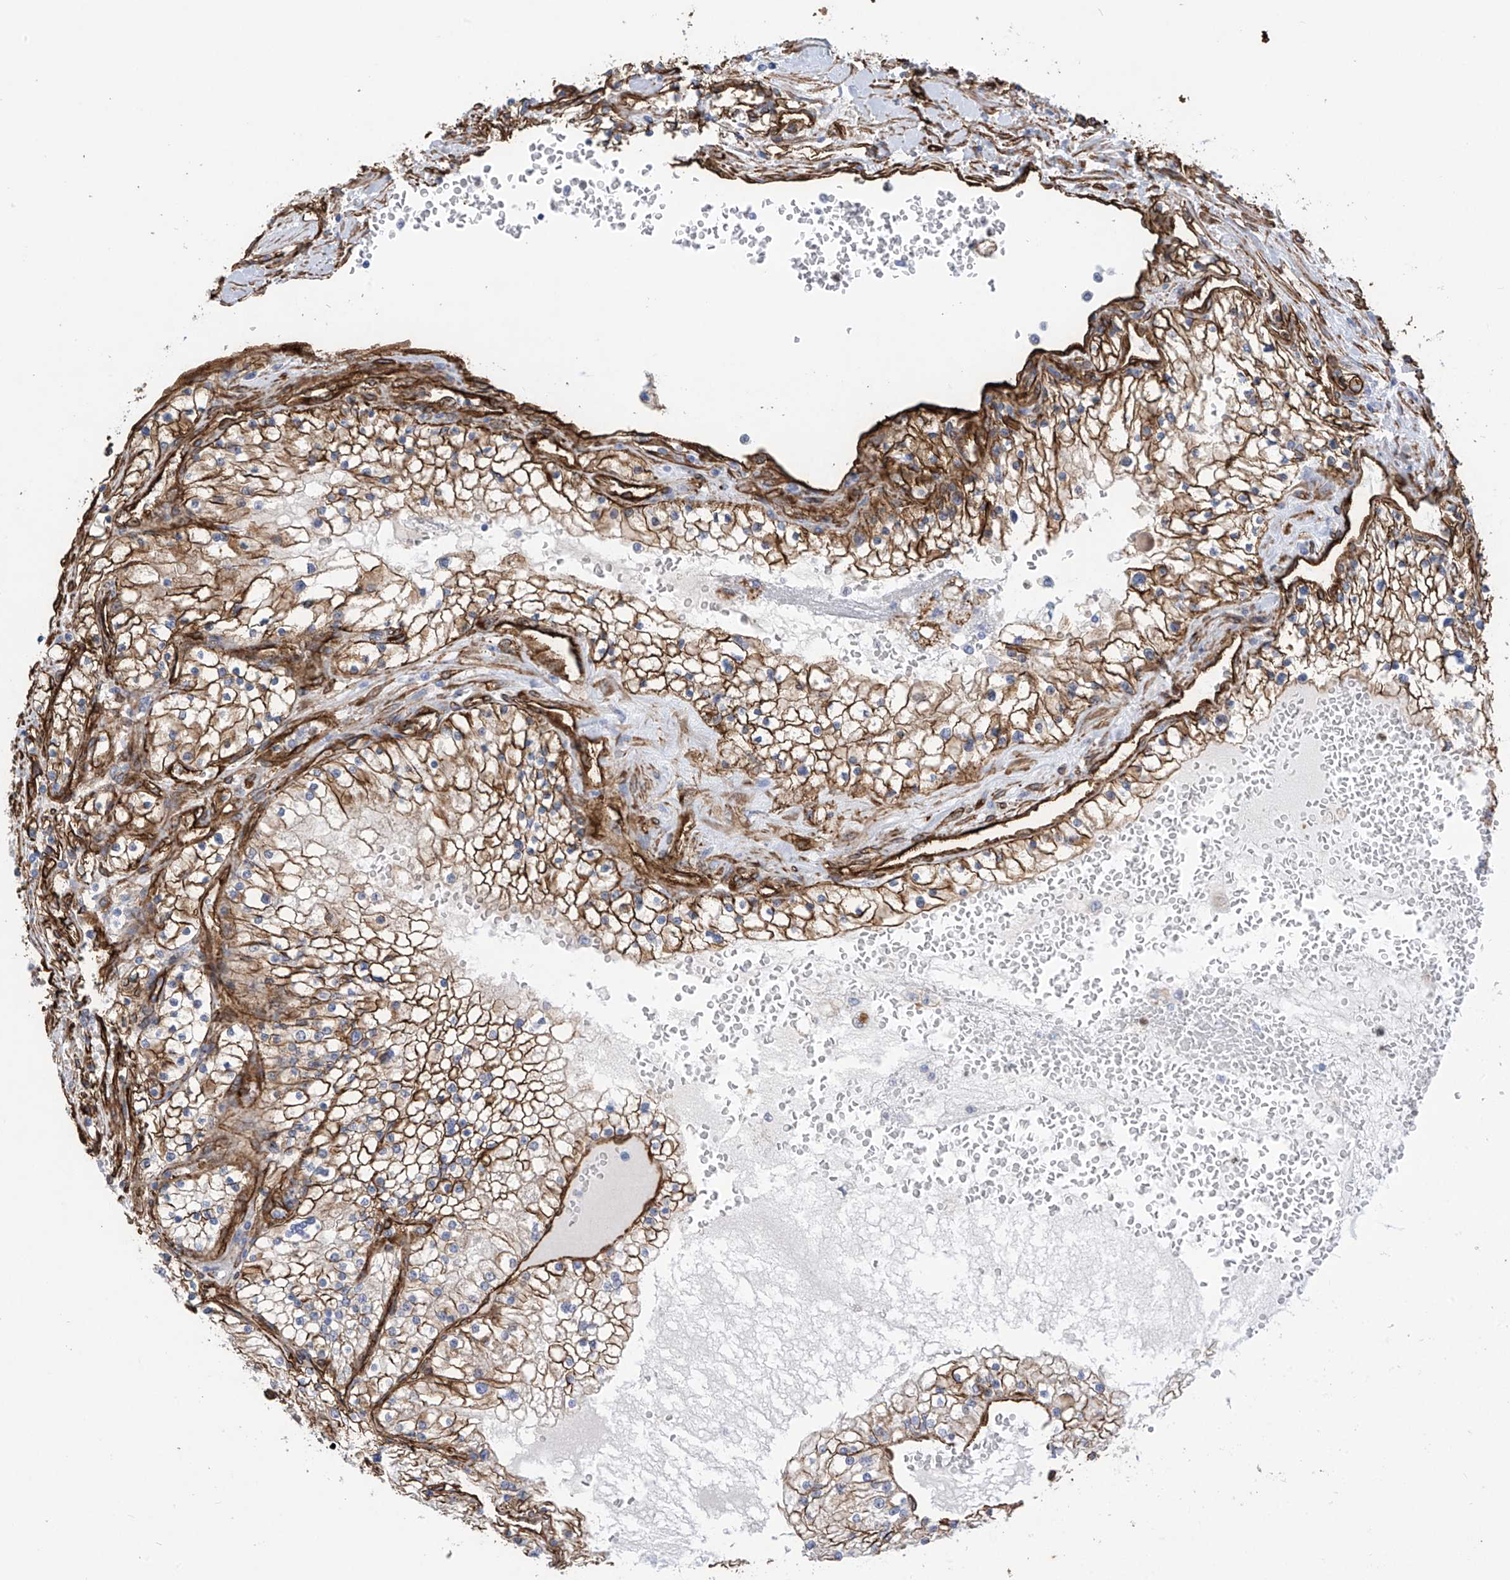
{"staining": {"intensity": "moderate", "quantity": ">75%", "location": "cytoplasmic/membranous"}, "tissue": "renal cancer", "cell_type": "Tumor cells", "image_type": "cancer", "snomed": [{"axis": "morphology", "description": "Normal tissue, NOS"}, {"axis": "morphology", "description": "Adenocarcinoma, NOS"}, {"axis": "topography", "description": "Kidney"}], "caption": "Tumor cells display medium levels of moderate cytoplasmic/membranous expression in approximately >75% of cells in human renal adenocarcinoma.", "gene": "UBTD1", "patient": {"sex": "male", "age": 68}}